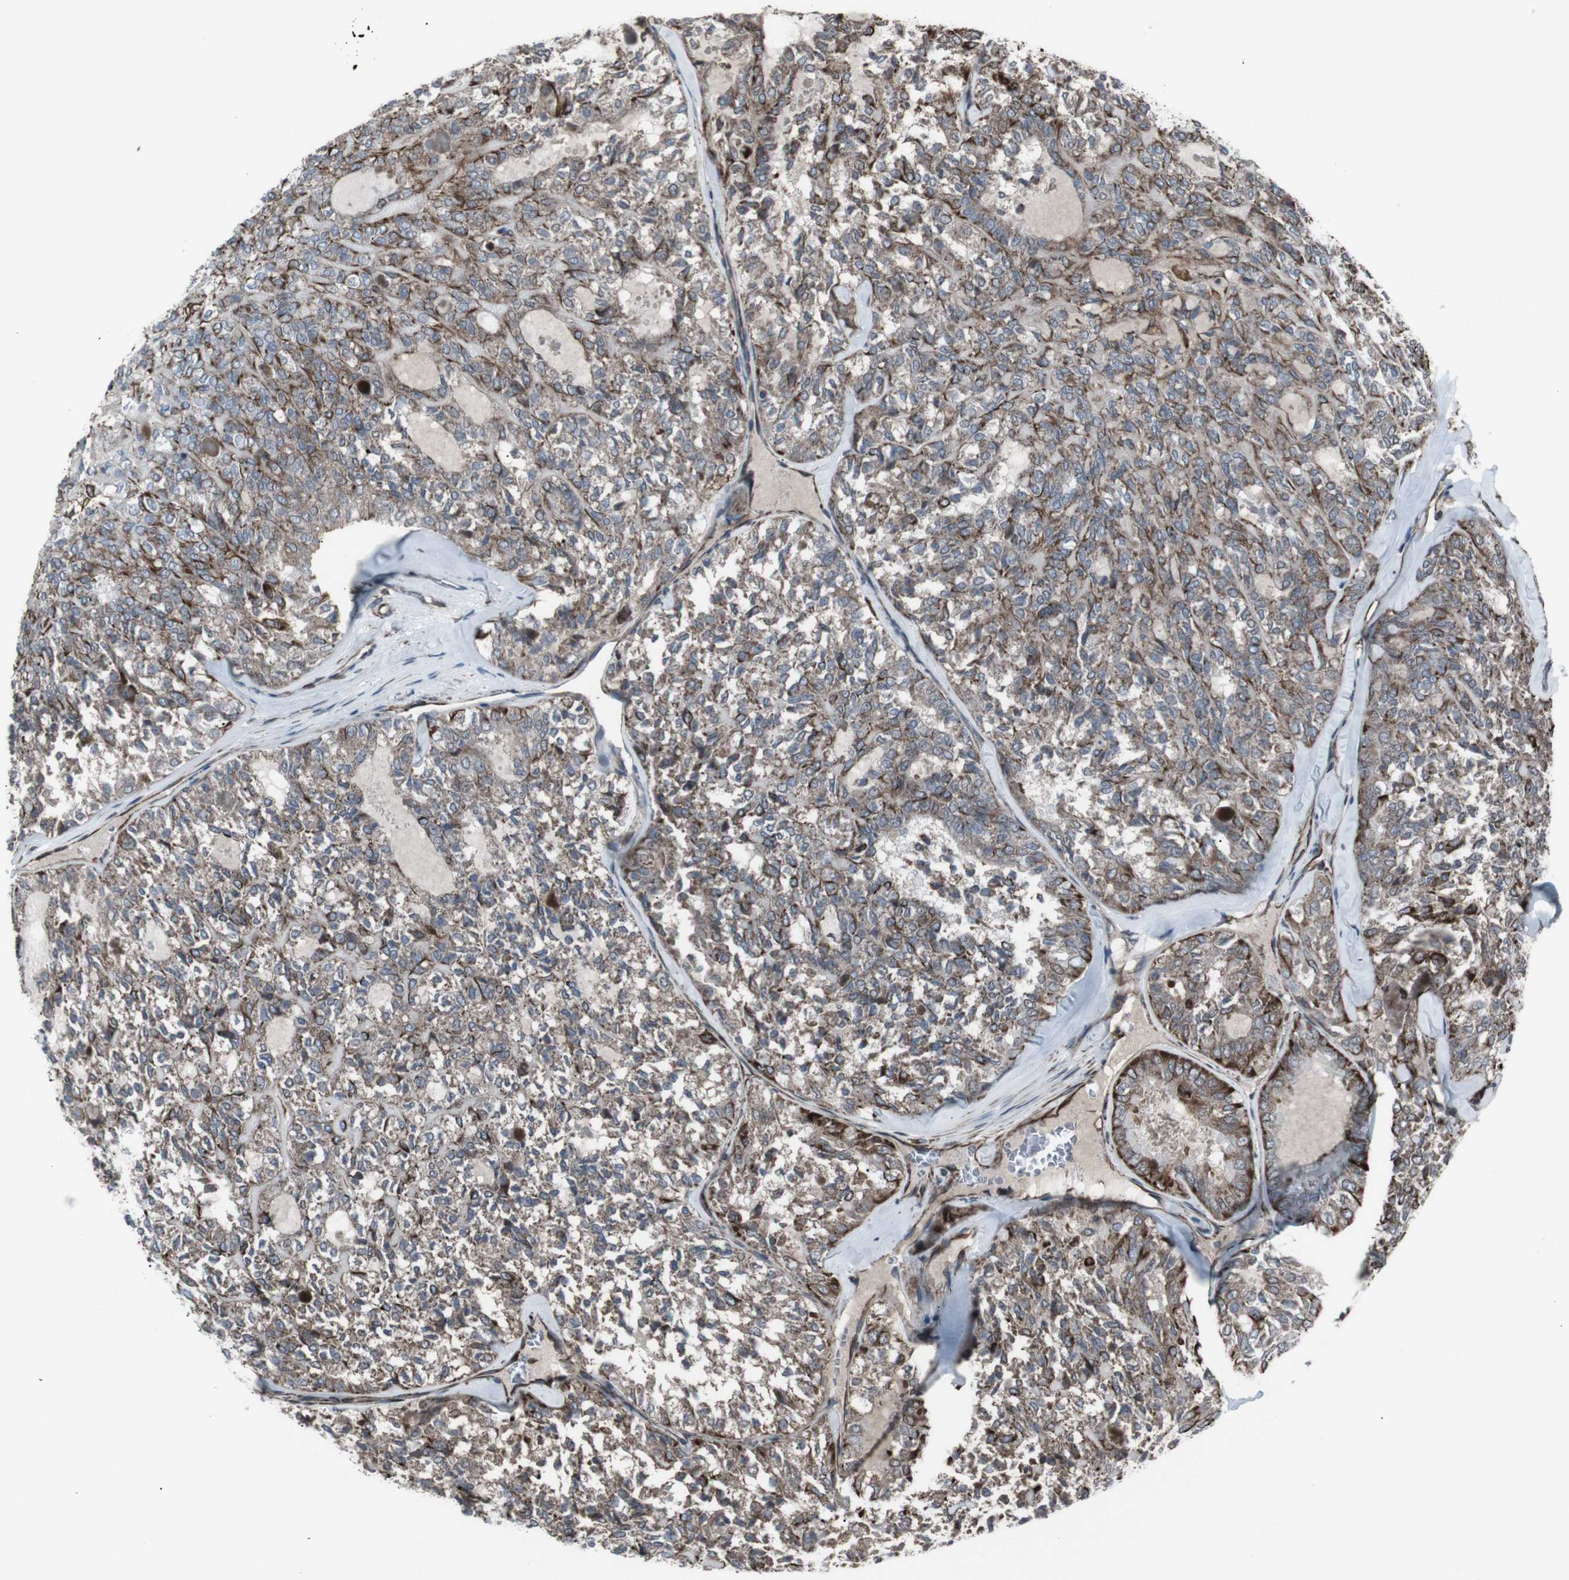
{"staining": {"intensity": "moderate", "quantity": ">75%", "location": "cytoplasmic/membranous"}, "tissue": "thyroid cancer", "cell_type": "Tumor cells", "image_type": "cancer", "snomed": [{"axis": "morphology", "description": "Follicular adenoma carcinoma, NOS"}, {"axis": "topography", "description": "Thyroid gland"}], "caption": "This image shows thyroid cancer (follicular adenoma carcinoma) stained with immunohistochemistry (IHC) to label a protein in brown. The cytoplasmic/membranous of tumor cells show moderate positivity for the protein. Nuclei are counter-stained blue.", "gene": "TMEM141", "patient": {"sex": "male", "age": 75}}